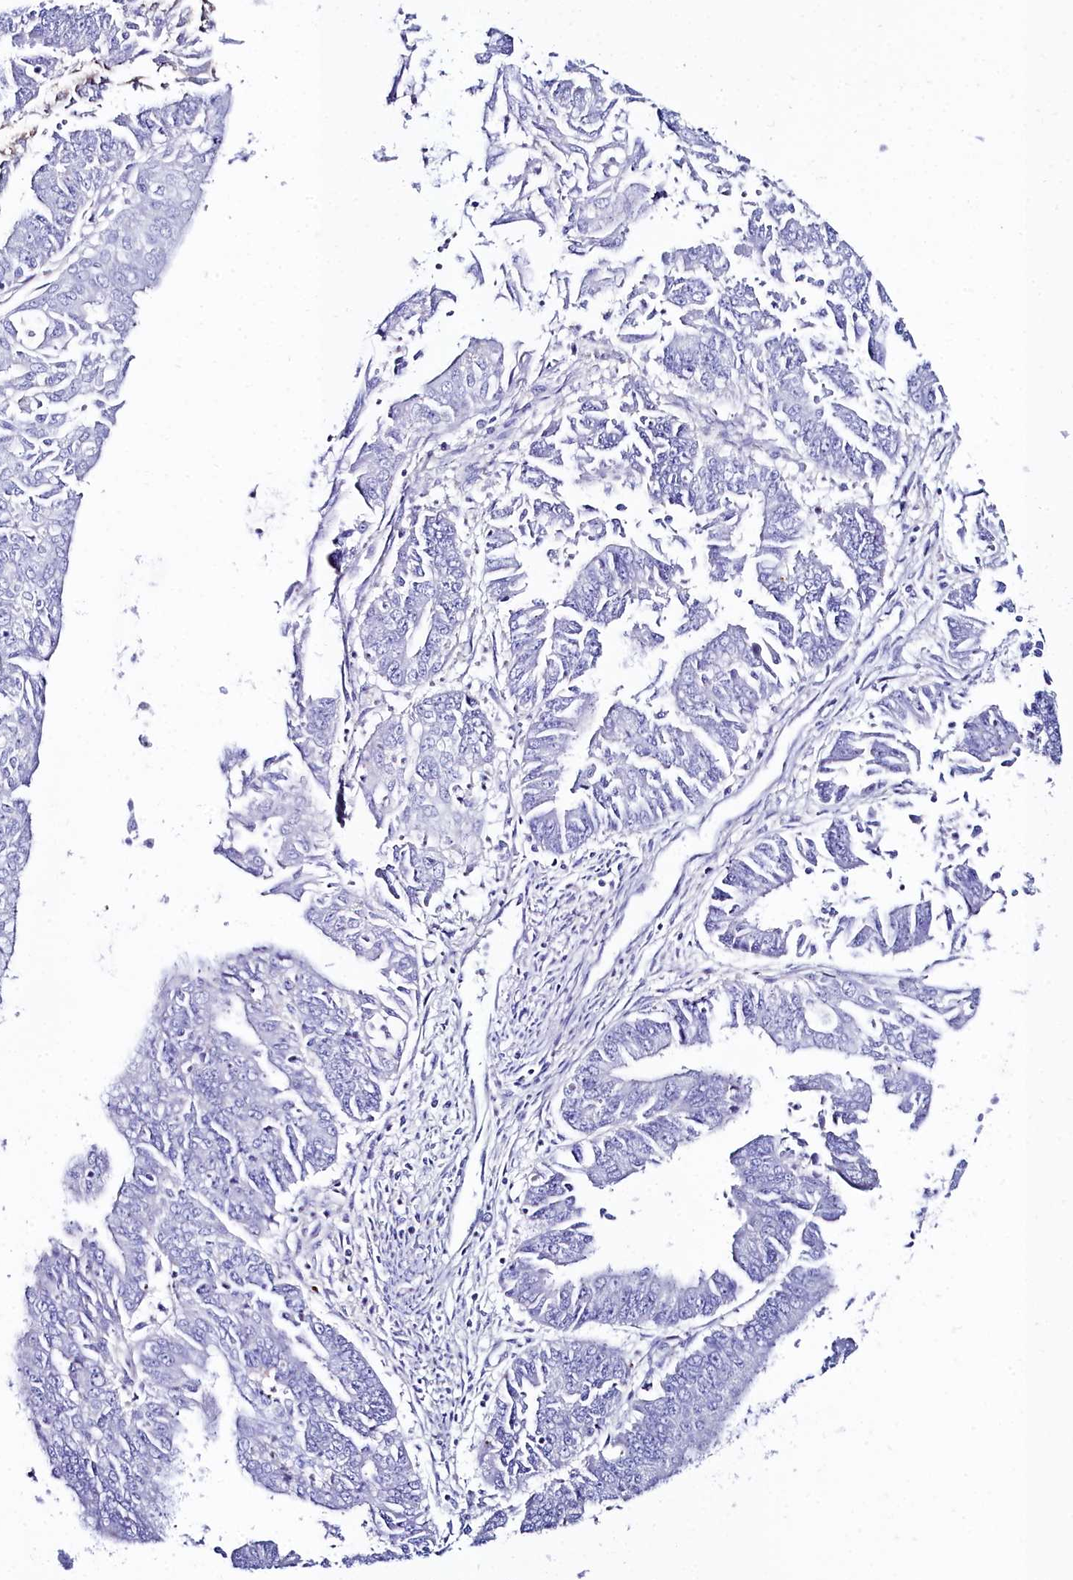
{"staining": {"intensity": "negative", "quantity": "none", "location": "none"}, "tissue": "endometrial cancer", "cell_type": "Tumor cells", "image_type": "cancer", "snomed": [{"axis": "morphology", "description": "Adenocarcinoma, NOS"}, {"axis": "topography", "description": "Endometrium"}], "caption": "A micrograph of endometrial adenocarcinoma stained for a protein shows no brown staining in tumor cells.", "gene": "SLC49A3", "patient": {"sex": "female", "age": 73}}